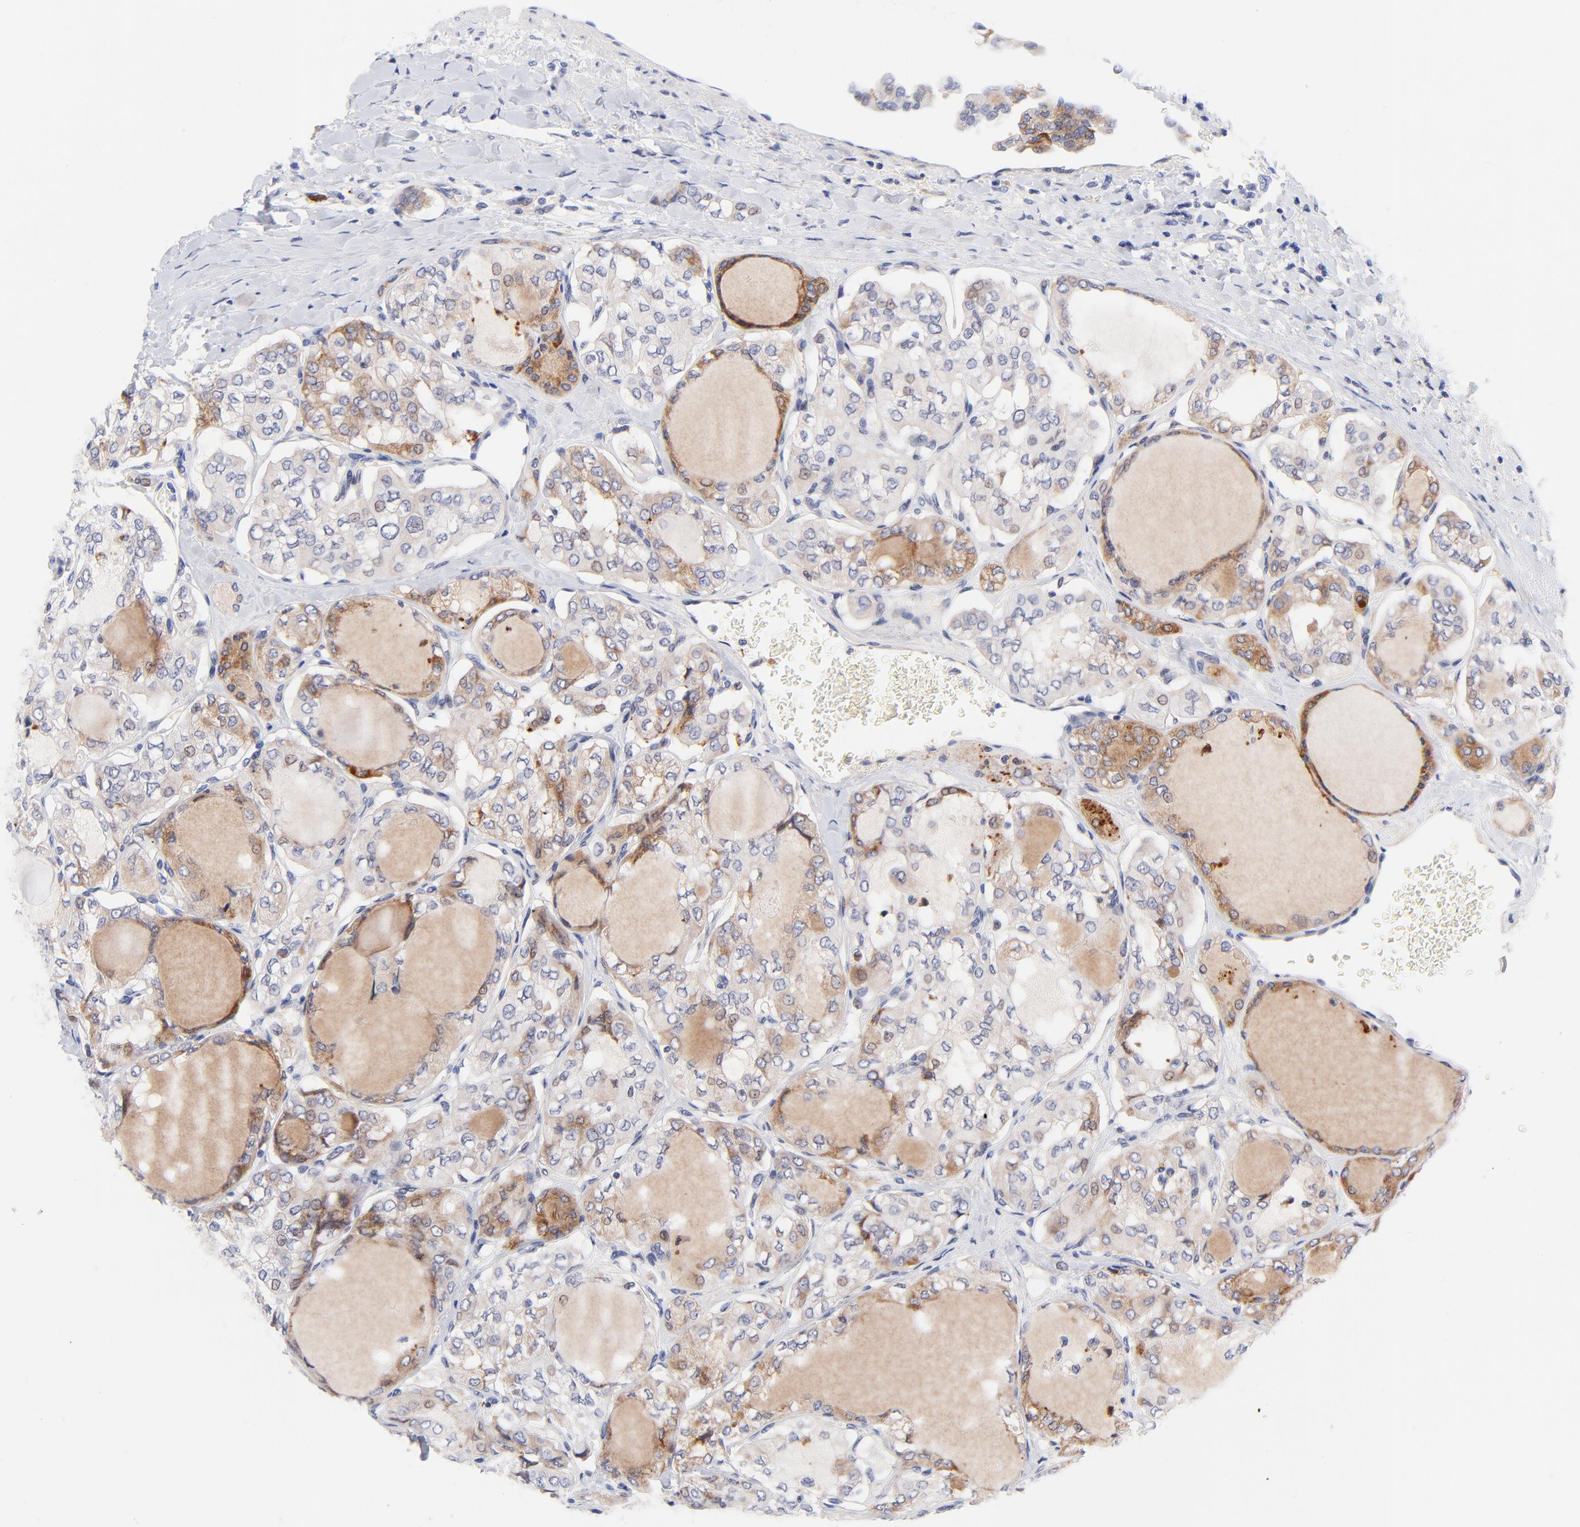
{"staining": {"intensity": "moderate", "quantity": "25%-75%", "location": "cytoplasmic/membranous"}, "tissue": "thyroid cancer", "cell_type": "Tumor cells", "image_type": "cancer", "snomed": [{"axis": "morphology", "description": "Papillary adenocarcinoma, NOS"}, {"axis": "topography", "description": "Thyroid gland"}], "caption": "Immunohistochemistry (IHC) photomicrograph of thyroid papillary adenocarcinoma stained for a protein (brown), which displays medium levels of moderate cytoplasmic/membranous staining in approximately 25%-75% of tumor cells.", "gene": "AFF2", "patient": {"sex": "male", "age": 20}}